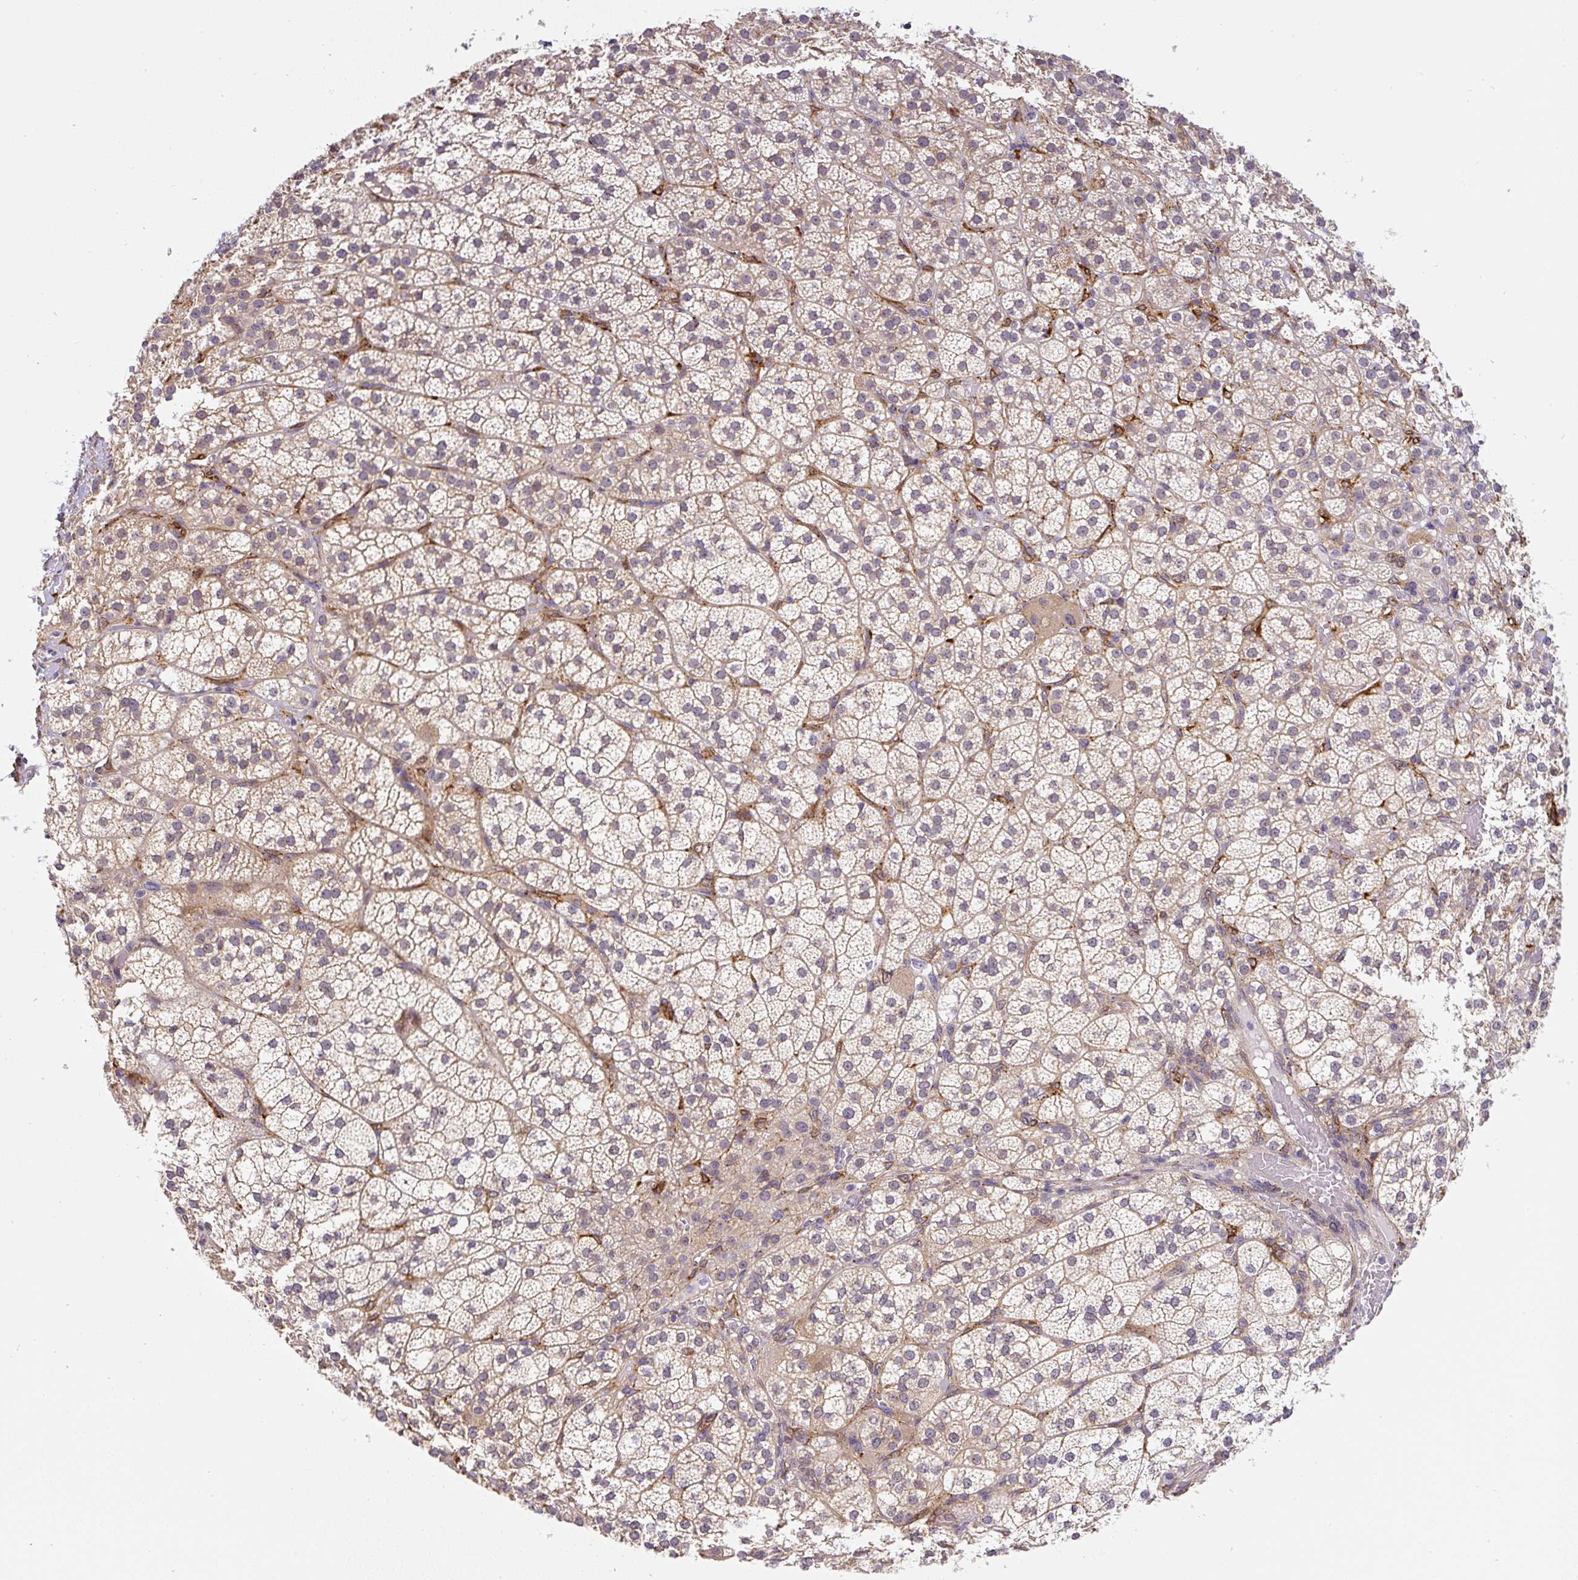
{"staining": {"intensity": "moderate", "quantity": "25%-75%", "location": "cytoplasmic/membranous"}, "tissue": "adrenal gland", "cell_type": "Glandular cells", "image_type": "normal", "snomed": [{"axis": "morphology", "description": "Normal tissue, NOS"}, {"axis": "topography", "description": "Adrenal gland"}], "caption": "The immunohistochemical stain highlights moderate cytoplasmic/membranous expression in glandular cells of benign adrenal gland. Nuclei are stained in blue.", "gene": "PLA2G4A", "patient": {"sex": "female", "age": 60}}